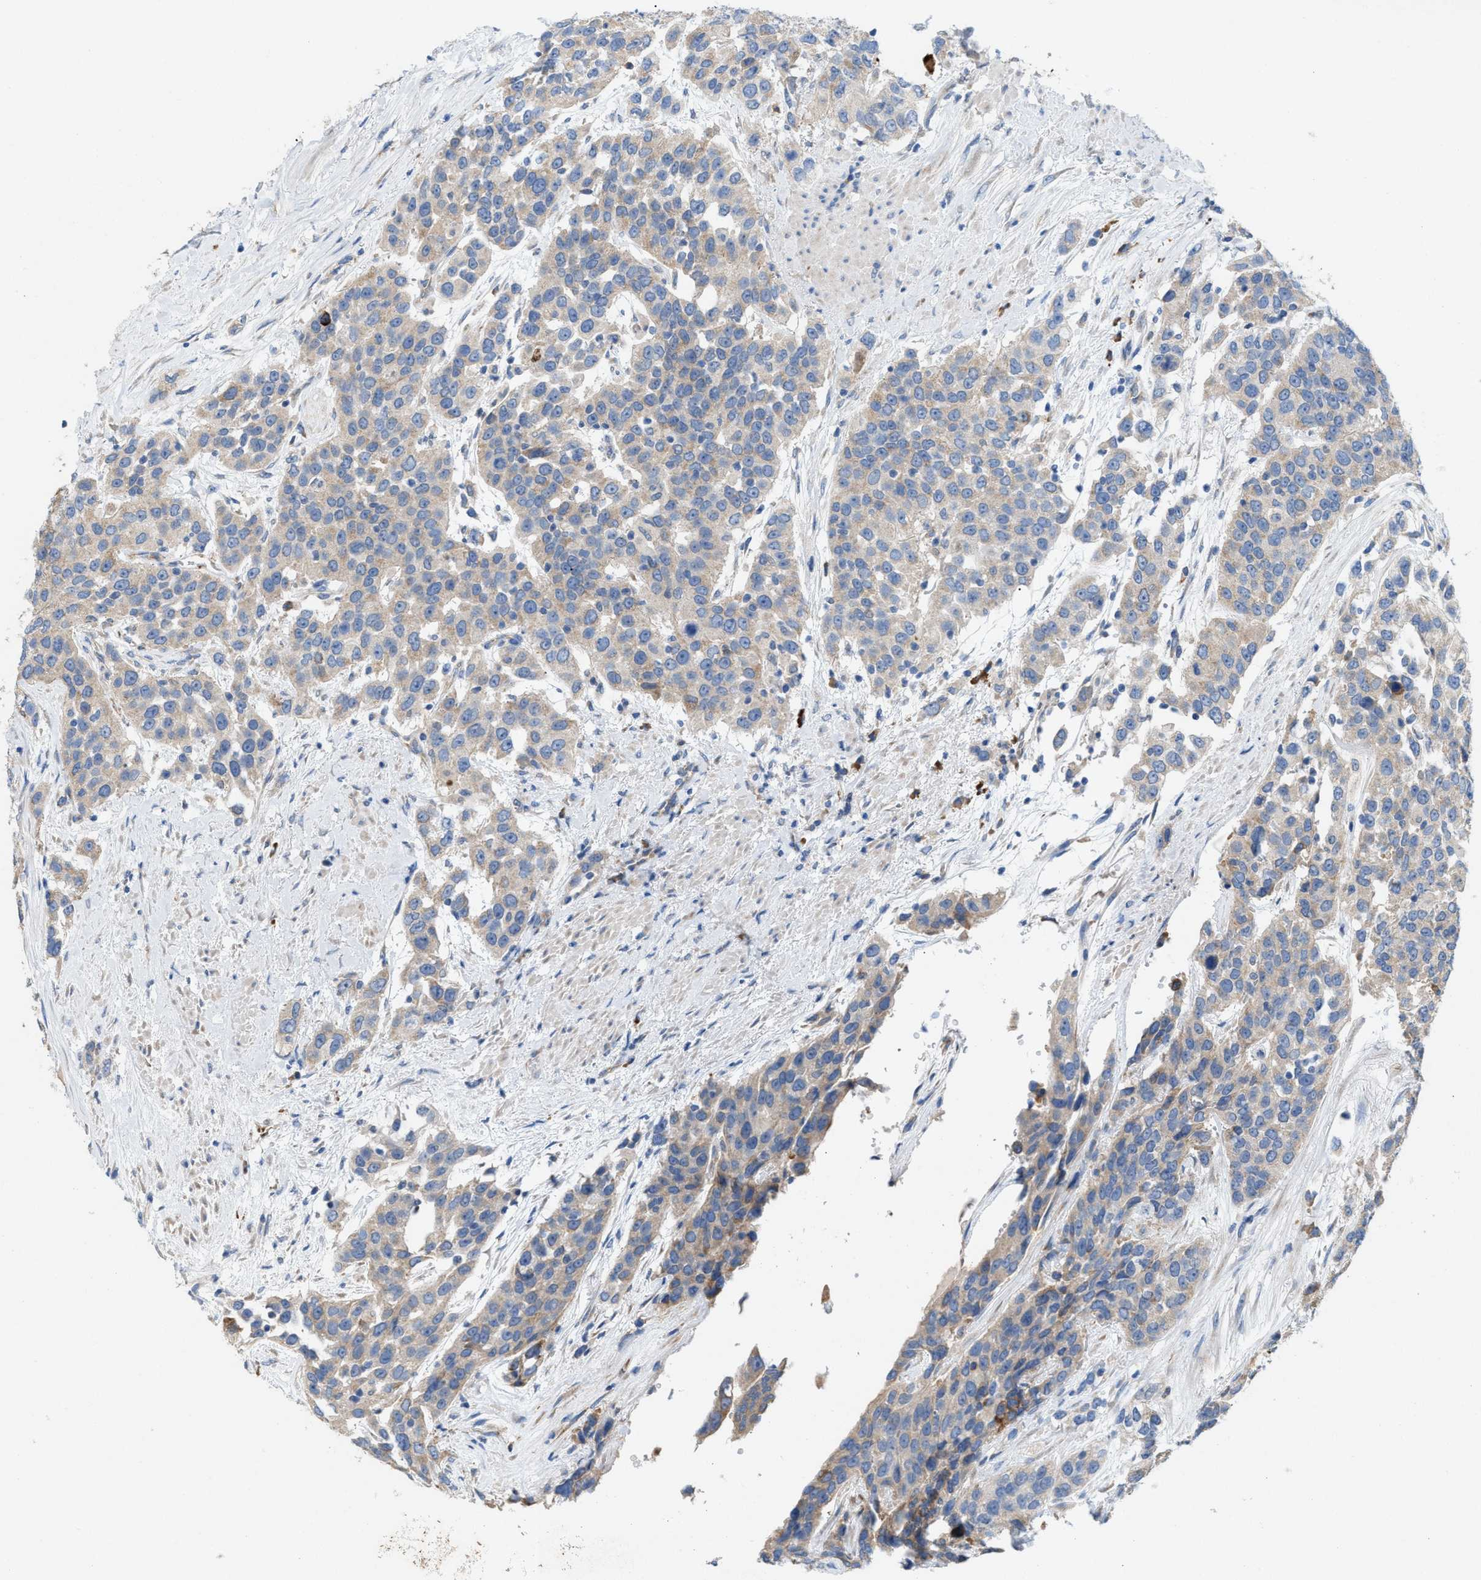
{"staining": {"intensity": "weak", "quantity": "<25%", "location": "cytoplasmic/membranous"}, "tissue": "urothelial cancer", "cell_type": "Tumor cells", "image_type": "cancer", "snomed": [{"axis": "morphology", "description": "Urothelial carcinoma, High grade"}, {"axis": "topography", "description": "Urinary bladder"}], "caption": "Image shows no significant protein positivity in tumor cells of urothelial cancer.", "gene": "DYNC2I1", "patient": {"sex": "female", "age": 80}}